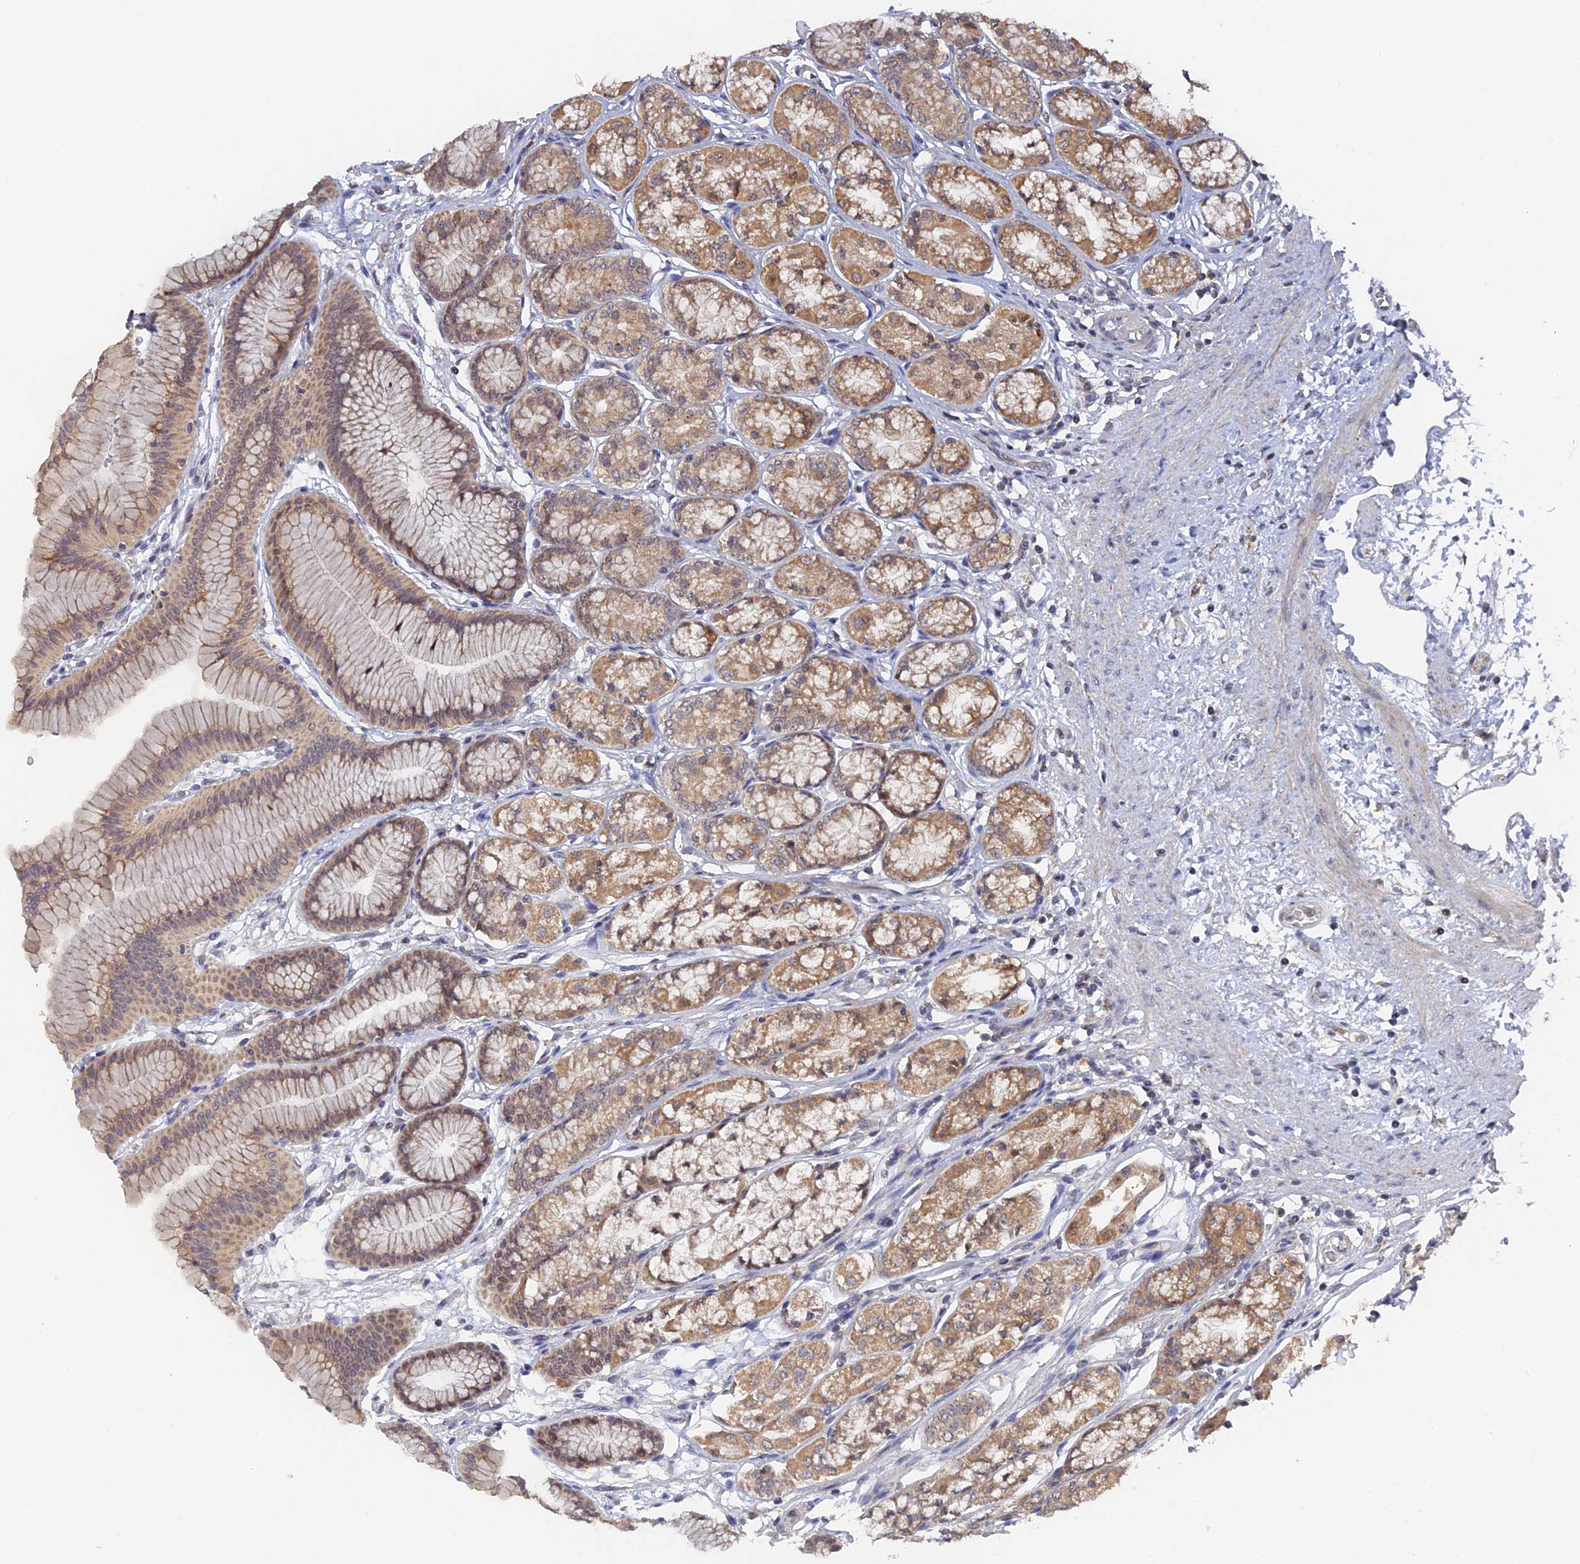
{"staining": {"intensity": "moderate", "quantity": ">75%", "location": "cytoplasmic/membranous,nuclear"}, "tissue": "stomach", "cell_type": "Glandular cells", "image_type": "normal", "snomed": [{"axis": "morphology", "description": "Normal tissue, NOS"}, {"axis": "morphology", "description": "Adenocarcinoma, NOS"}, {"axis": "morphology", "description": "Adenocarcinoma, High grade"}, {"axis": "topography", "description": "Stomach, upper"}, {"axis": "topography", "description": "Stomach"}], "caption": "Stomach stained with DAB (3,3'-diaminobenzidine) immunohistochemistry (IHC) exhibits medium levels of moderate cytoplasmic/membranous,nuclear positivity in about >75% of glandular cells. The protein is stained brown, and the nuclei are stained in blue (DAB (3,3'-diaminobenzidine) IHC with brightfield microscopy, high magnification).", "gene": "MIGA2", "patient": {"sex": "female", "age": 65}}